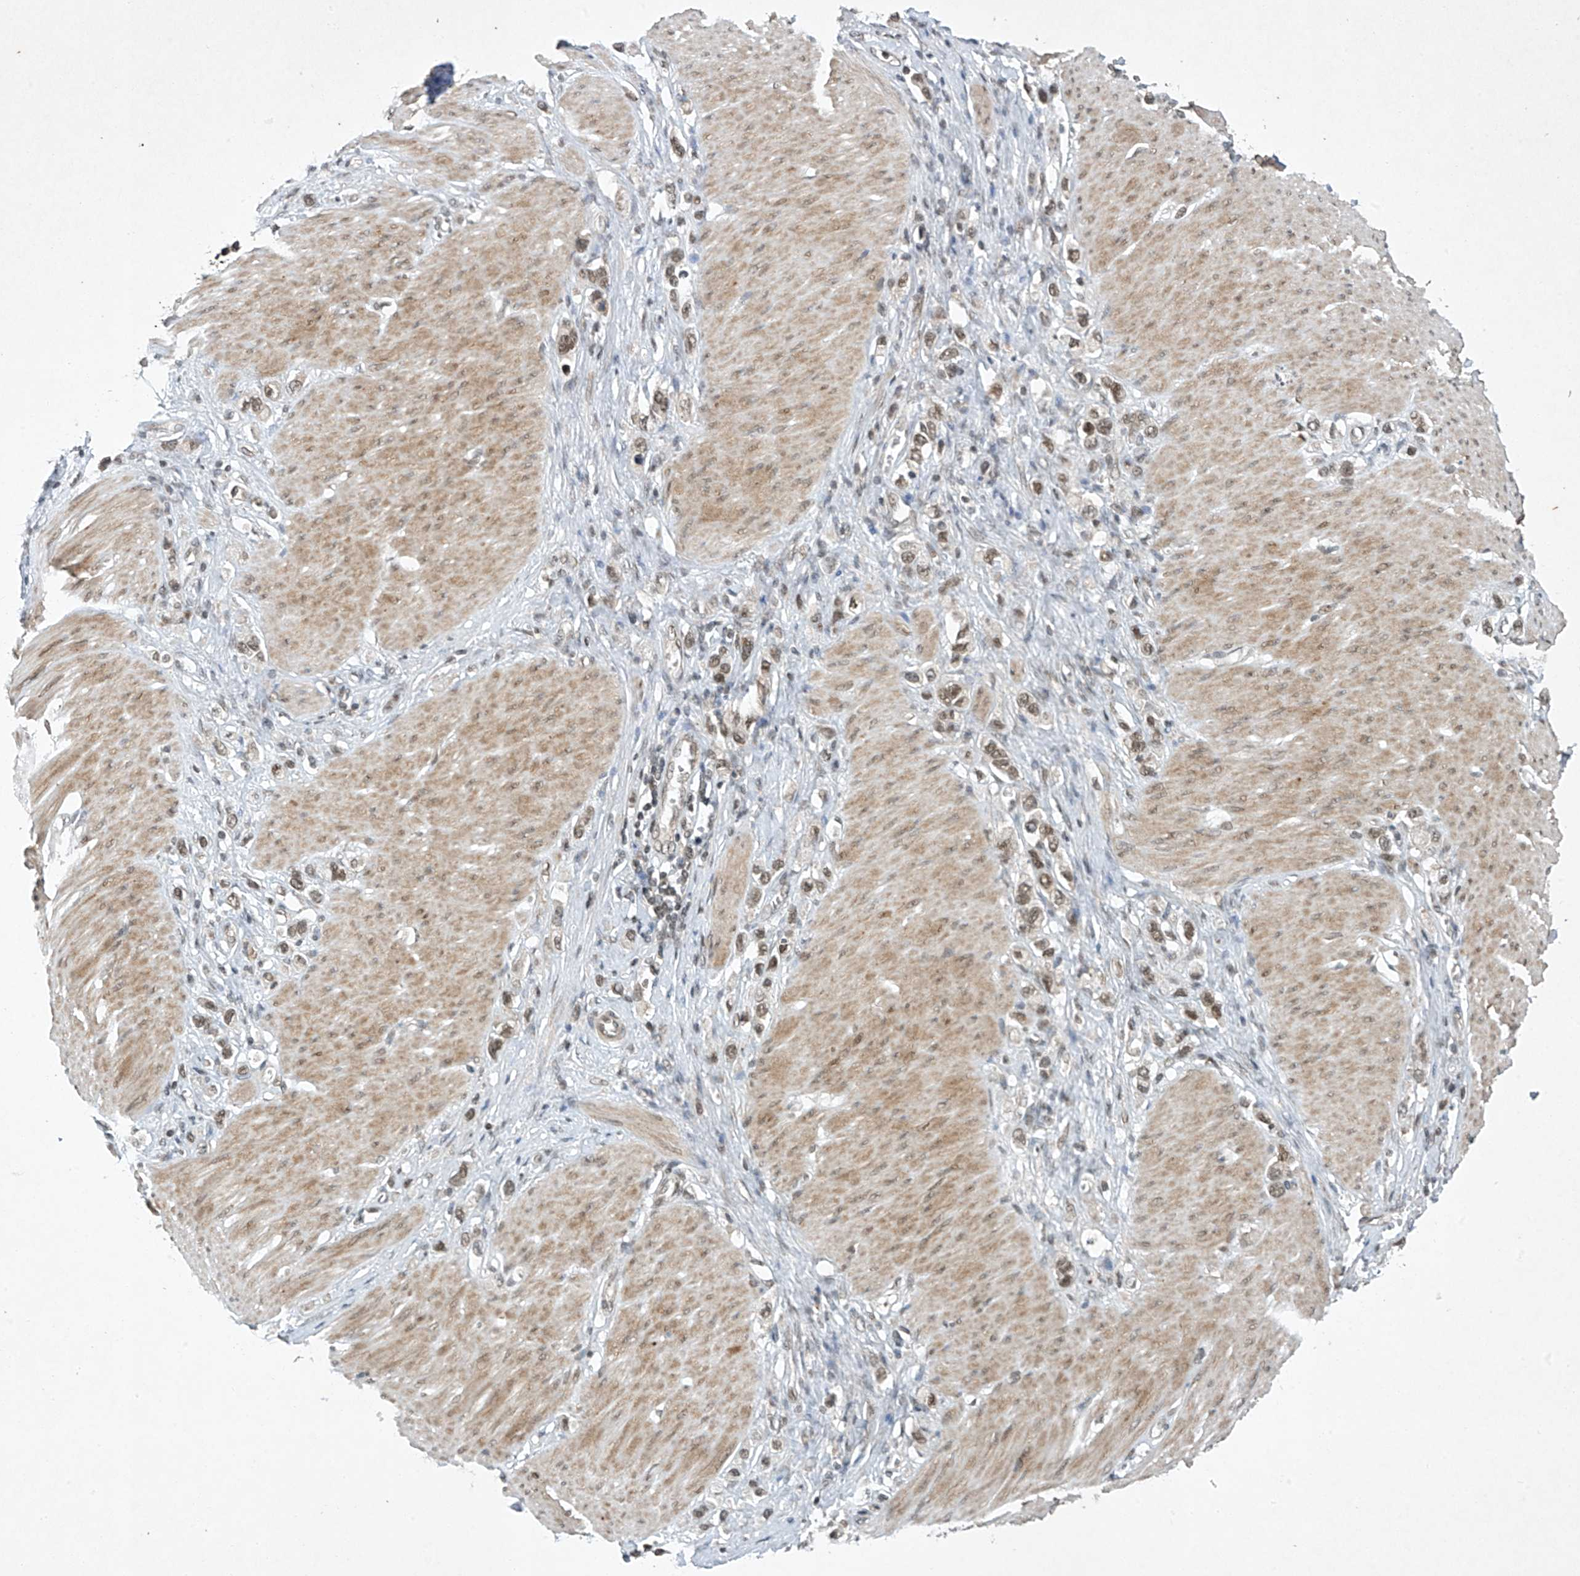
{"staining": {"intensity": "weak", "quantity": ">75%", "location": "nuclear"}, "tissue": "stomach cancer", "cell_type": "Tumor cells", "image_type": "cancer", "snomed": [{"axis": "morphology", "description": "Normal tissue, NOS"}, {"axis": "morphology", "description": "Adenocarcinoma, NOS"}, {"axis": "topography", "description": "Stomach, upper"}, {"axis": "topography", "description": "Stomach"}], "caption": "DAB immunohistochemical staining of adenocarcinoma (stomach) shows weak nuclear protein positivity in approximately >75% of tumor cells.", "gene": "TAF8", "patient": {"sex": "female", "age": 65}}